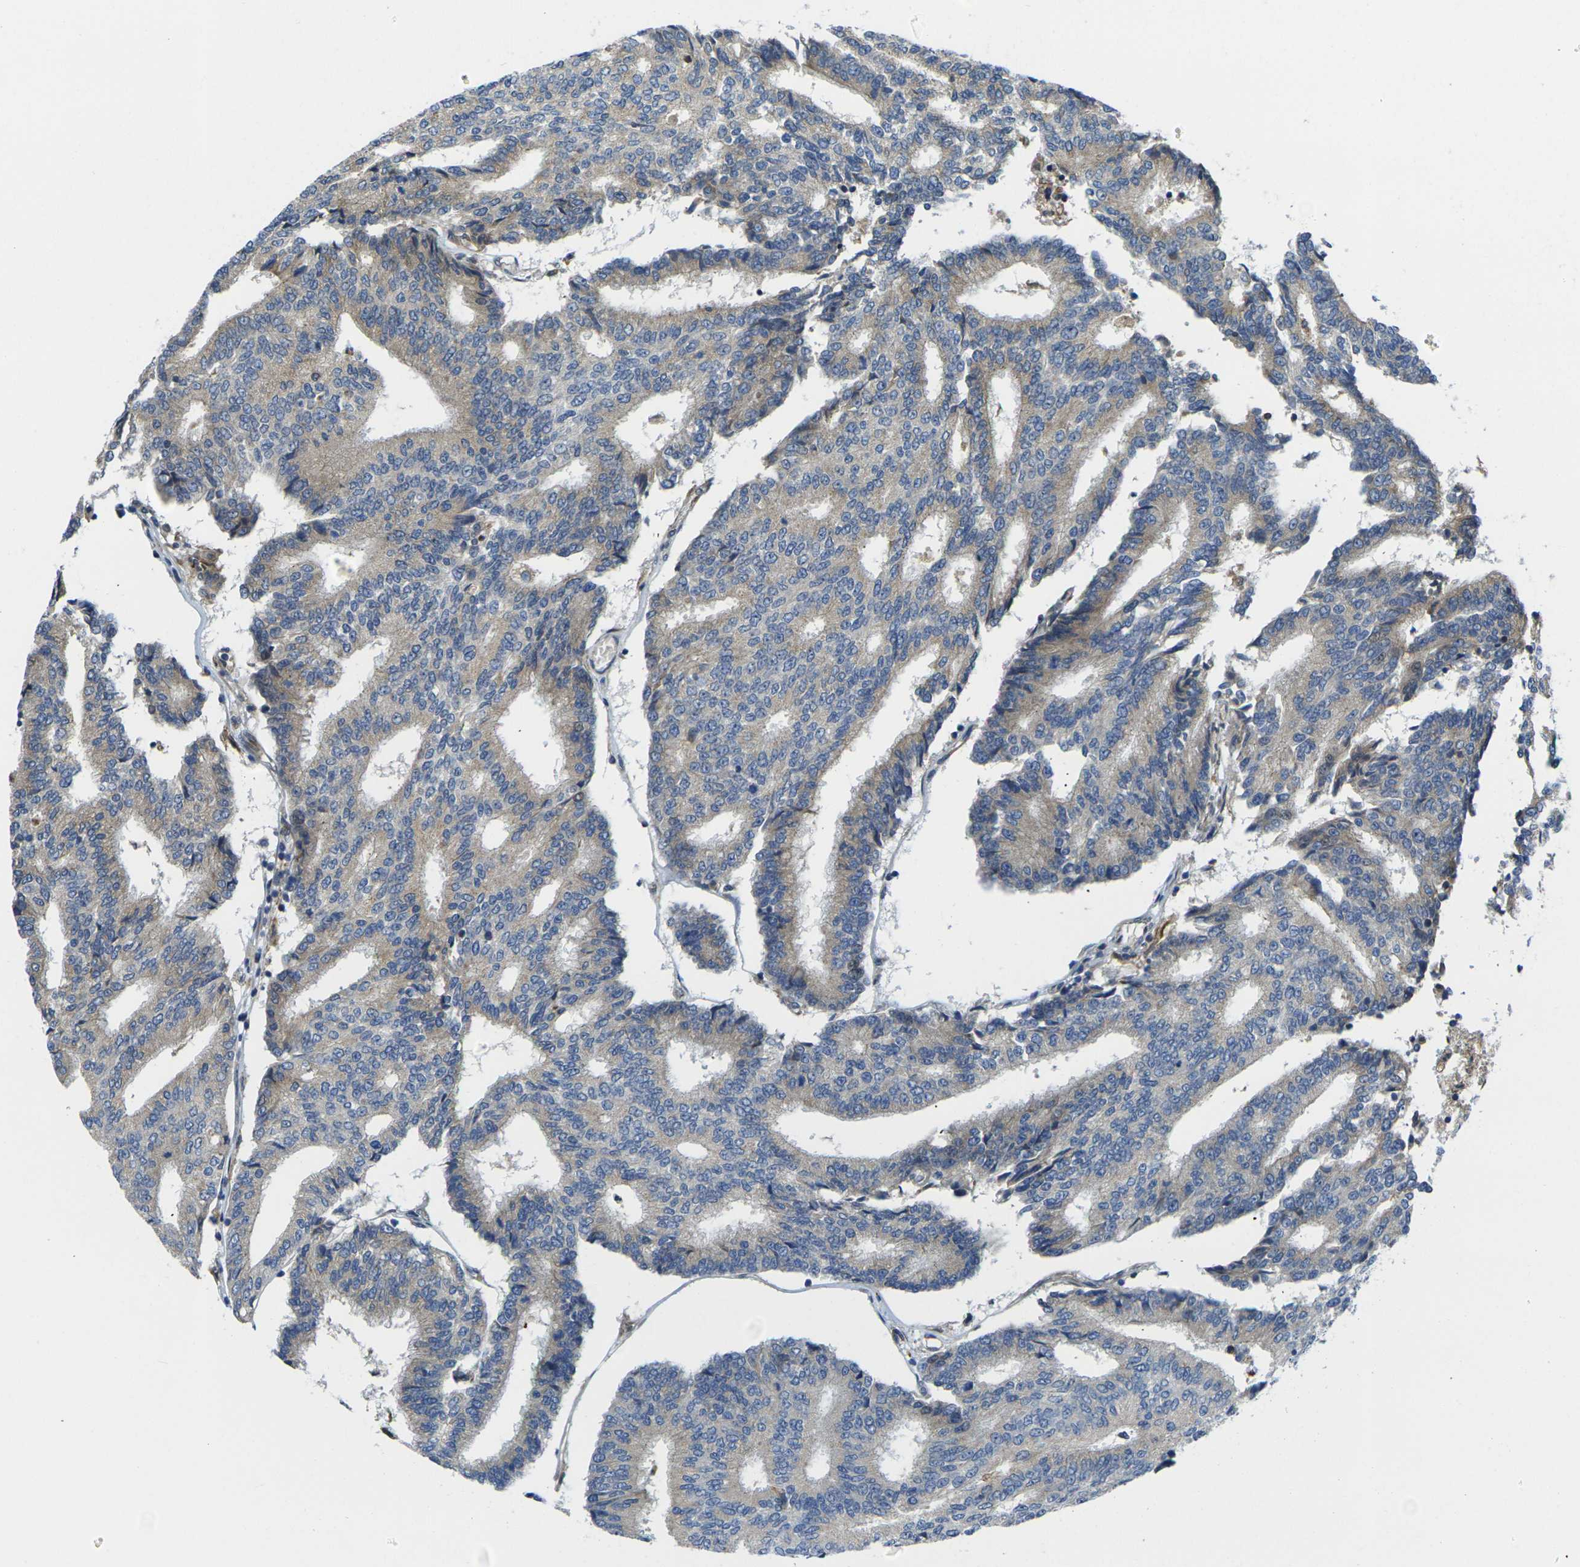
{"staining": {"intensity": "weak", "quantity": ">75%", "location": "cytoplasmic/membranous"}, "tissue": "prostate cancer", "cell_type": "Tumor cells", "image_type": "cancer", "snomed": [{"axis": "morphology", "description": "Adenocarcinoma, High grade"}, {"axis": "topography", "description": "Prostate"}], "caption": "Brown immunohistochemical staining in prostate cancer displays weak cytoplasmic/membranous expression in about >75% of tumor cells.", "gene": "FZD1", "patient": {"sex": "male", "age": 55}}